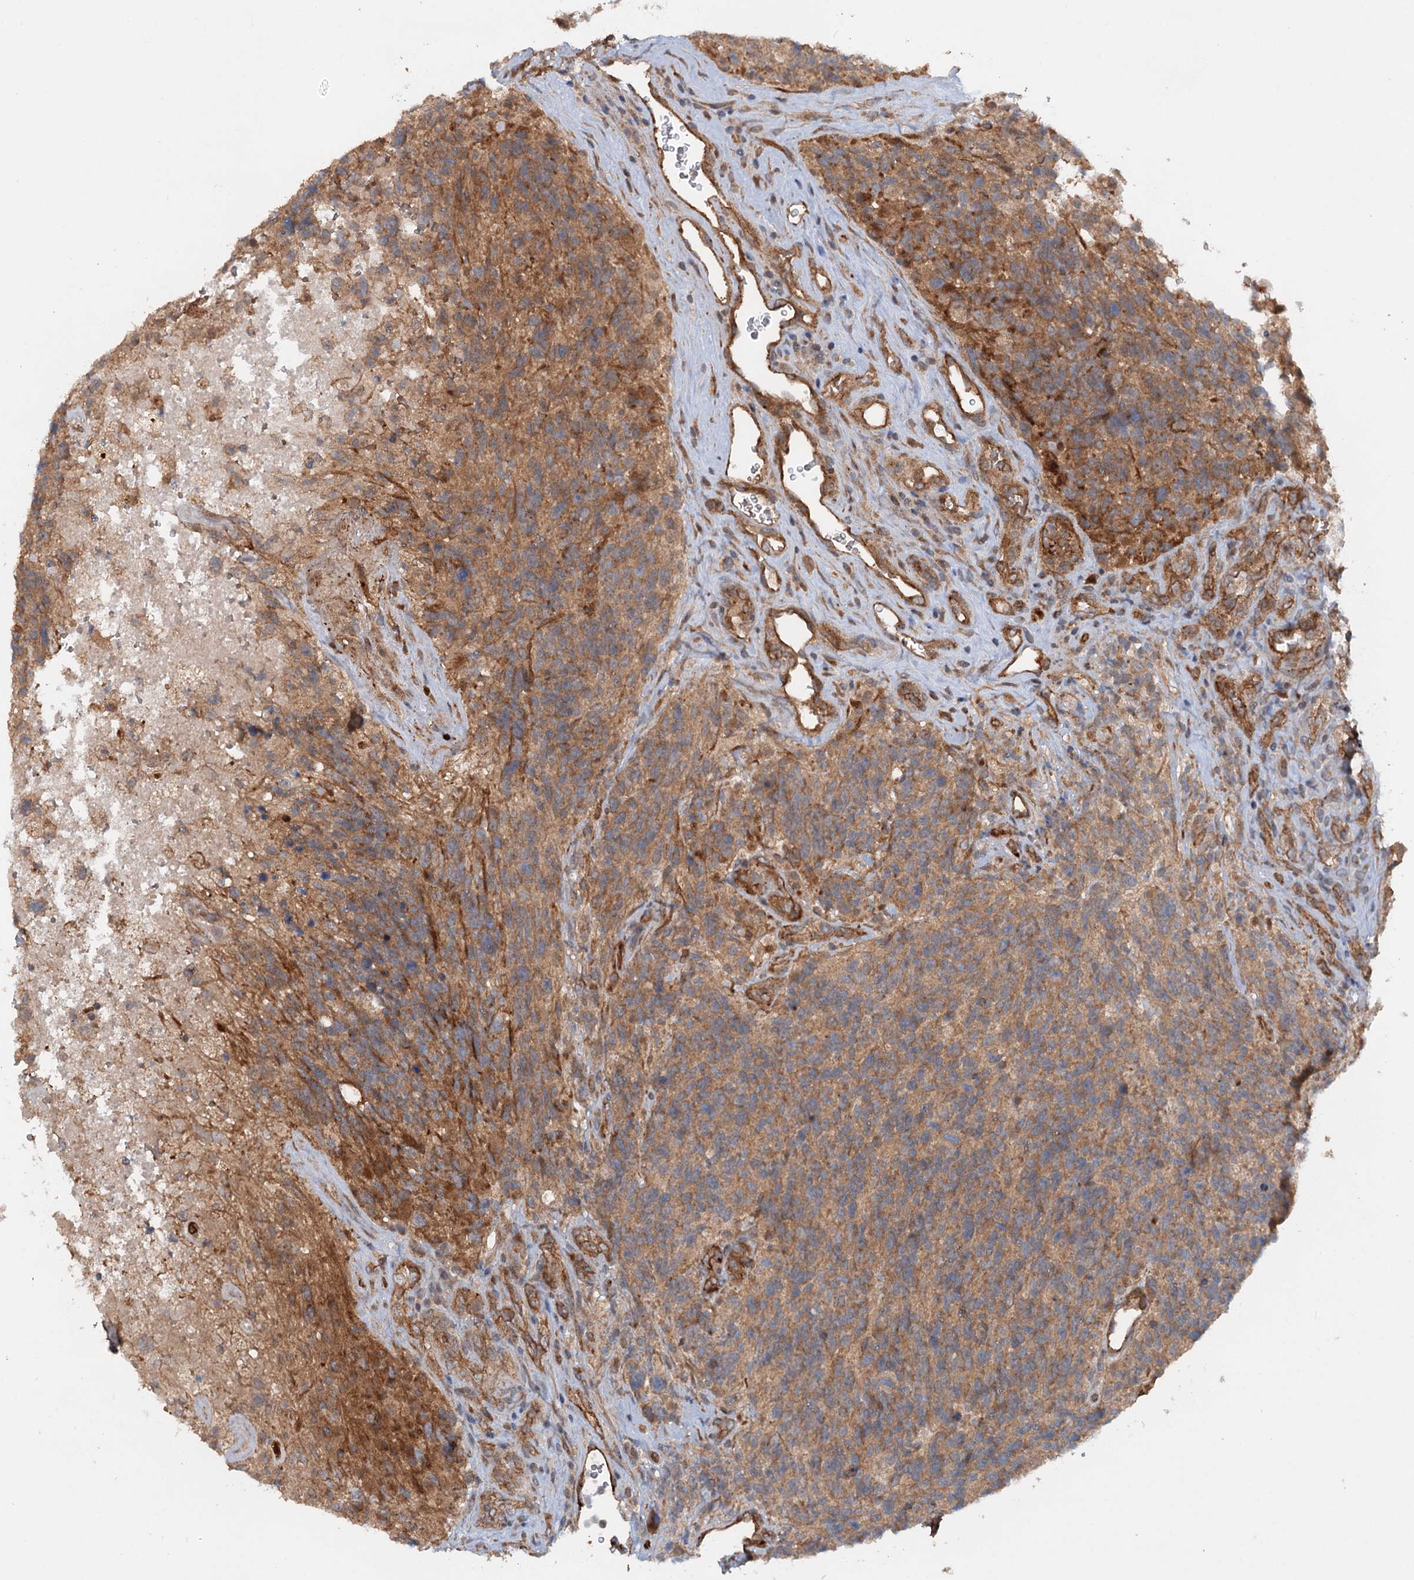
{"staining": {"intensity": "moderate", "quantity": ">75%", "location": "cytoplasmic/membranous"}, "tissue": "glioma", "cell_type": "Tumor cells", "image_type": "cancer", "snomed": [{"axis": "morphology", "description": "Glioma, malignant, High grade"}, {"axis": "topography", "description": "Brain"}], "caption": "Immunohistochemical staining of human malignant glioma (high-grade) exhibits medium levels of moderate cytoplasmic/membranous positivity in approximately >75% of tumor cells.", "gene": "ADGRG4", "patient": {"sex": "male", "age": 76}}